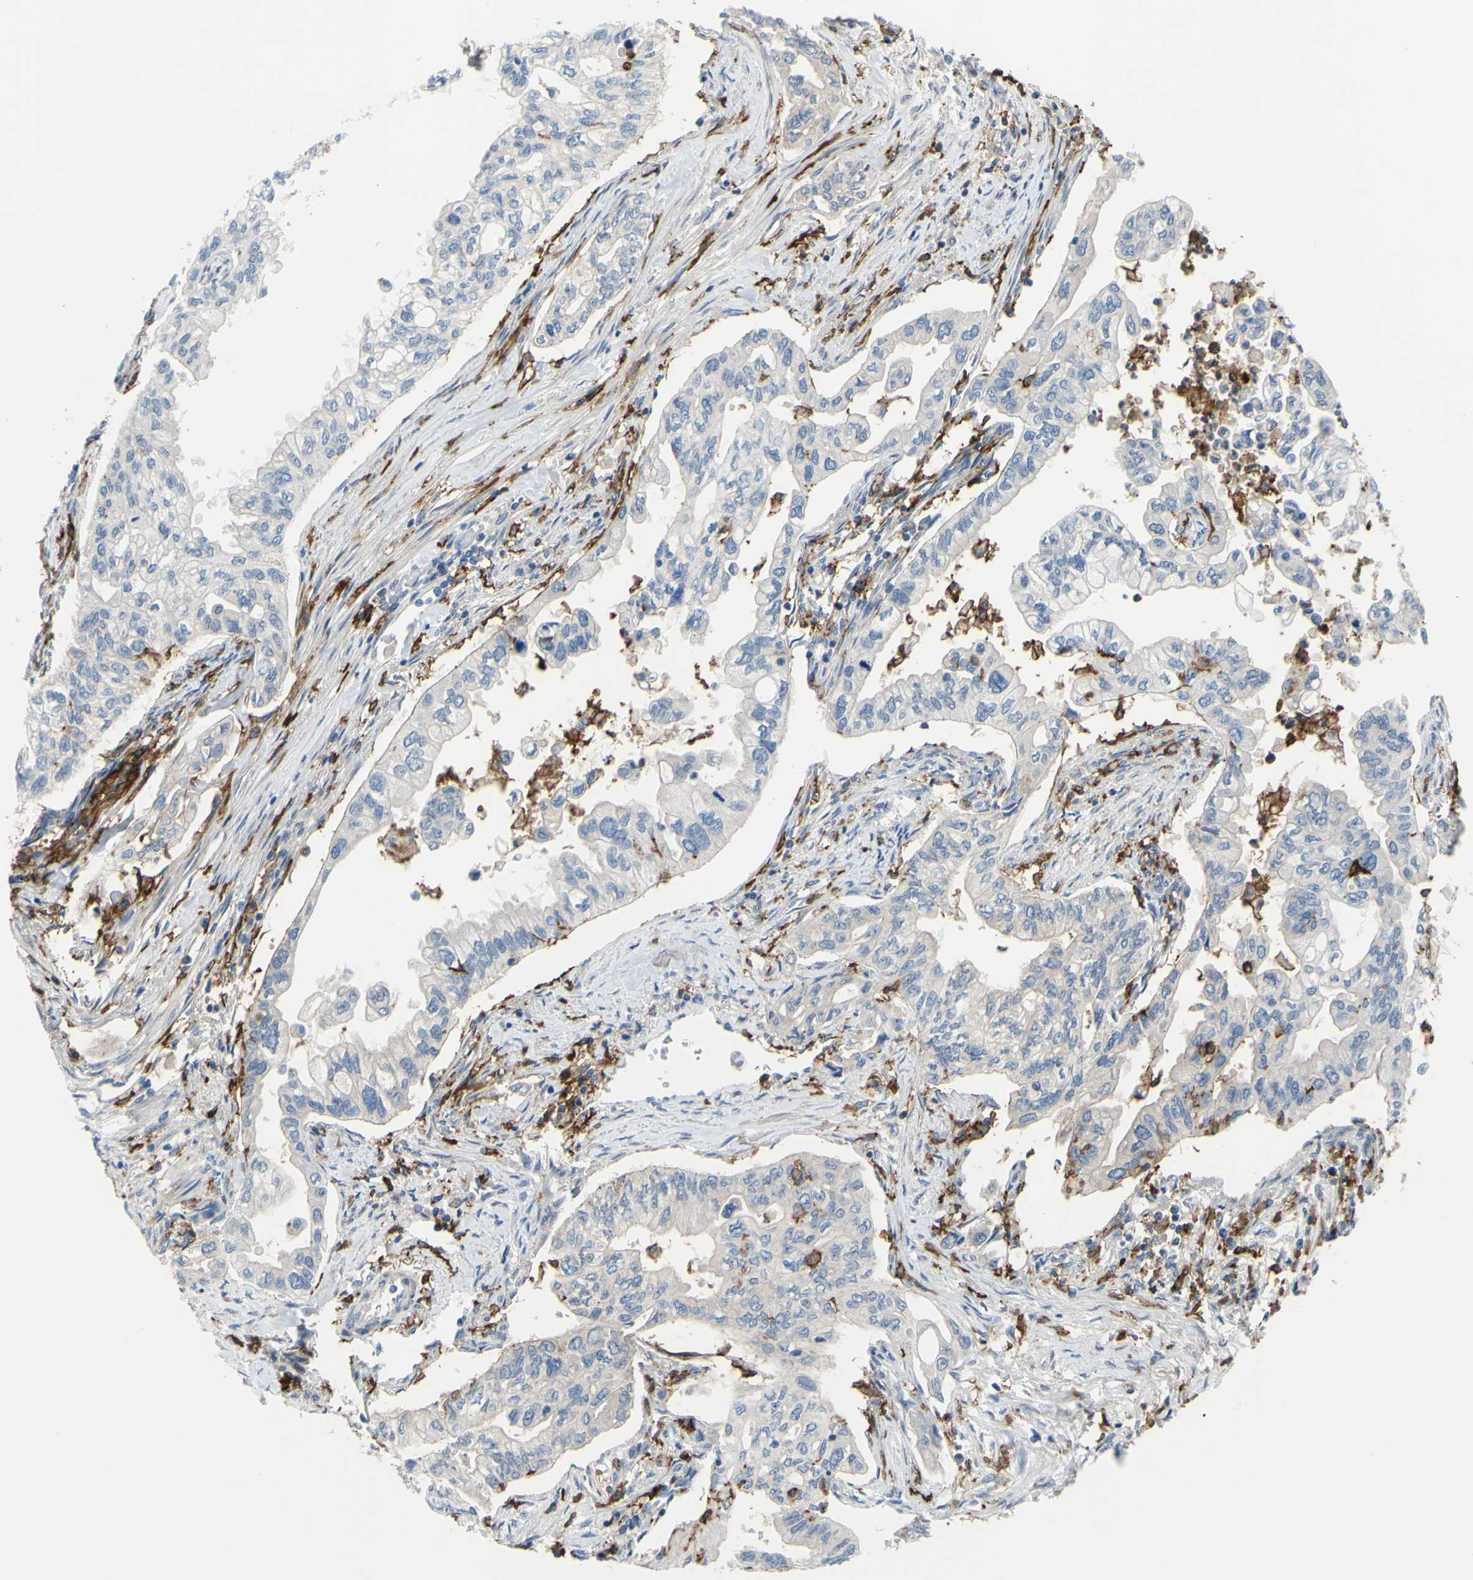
{"staining": {"intensity": "negative", "quantity": "none", "location": "none"}, "tissue": "pancreatic cancer", "cell_type": "Tumor cells", "image_type": "cancer", "snomed": [{"axis": "morphology", "description": "Normal tissue, NOS"}, {"axis": "topography", "description": "Pancreas"}], "caption": "Tumor cells show no significant protein positivity in pancreatic cancer.", "gene": "FCGR2A", "patient": {"sex": "male", "age": 42}}